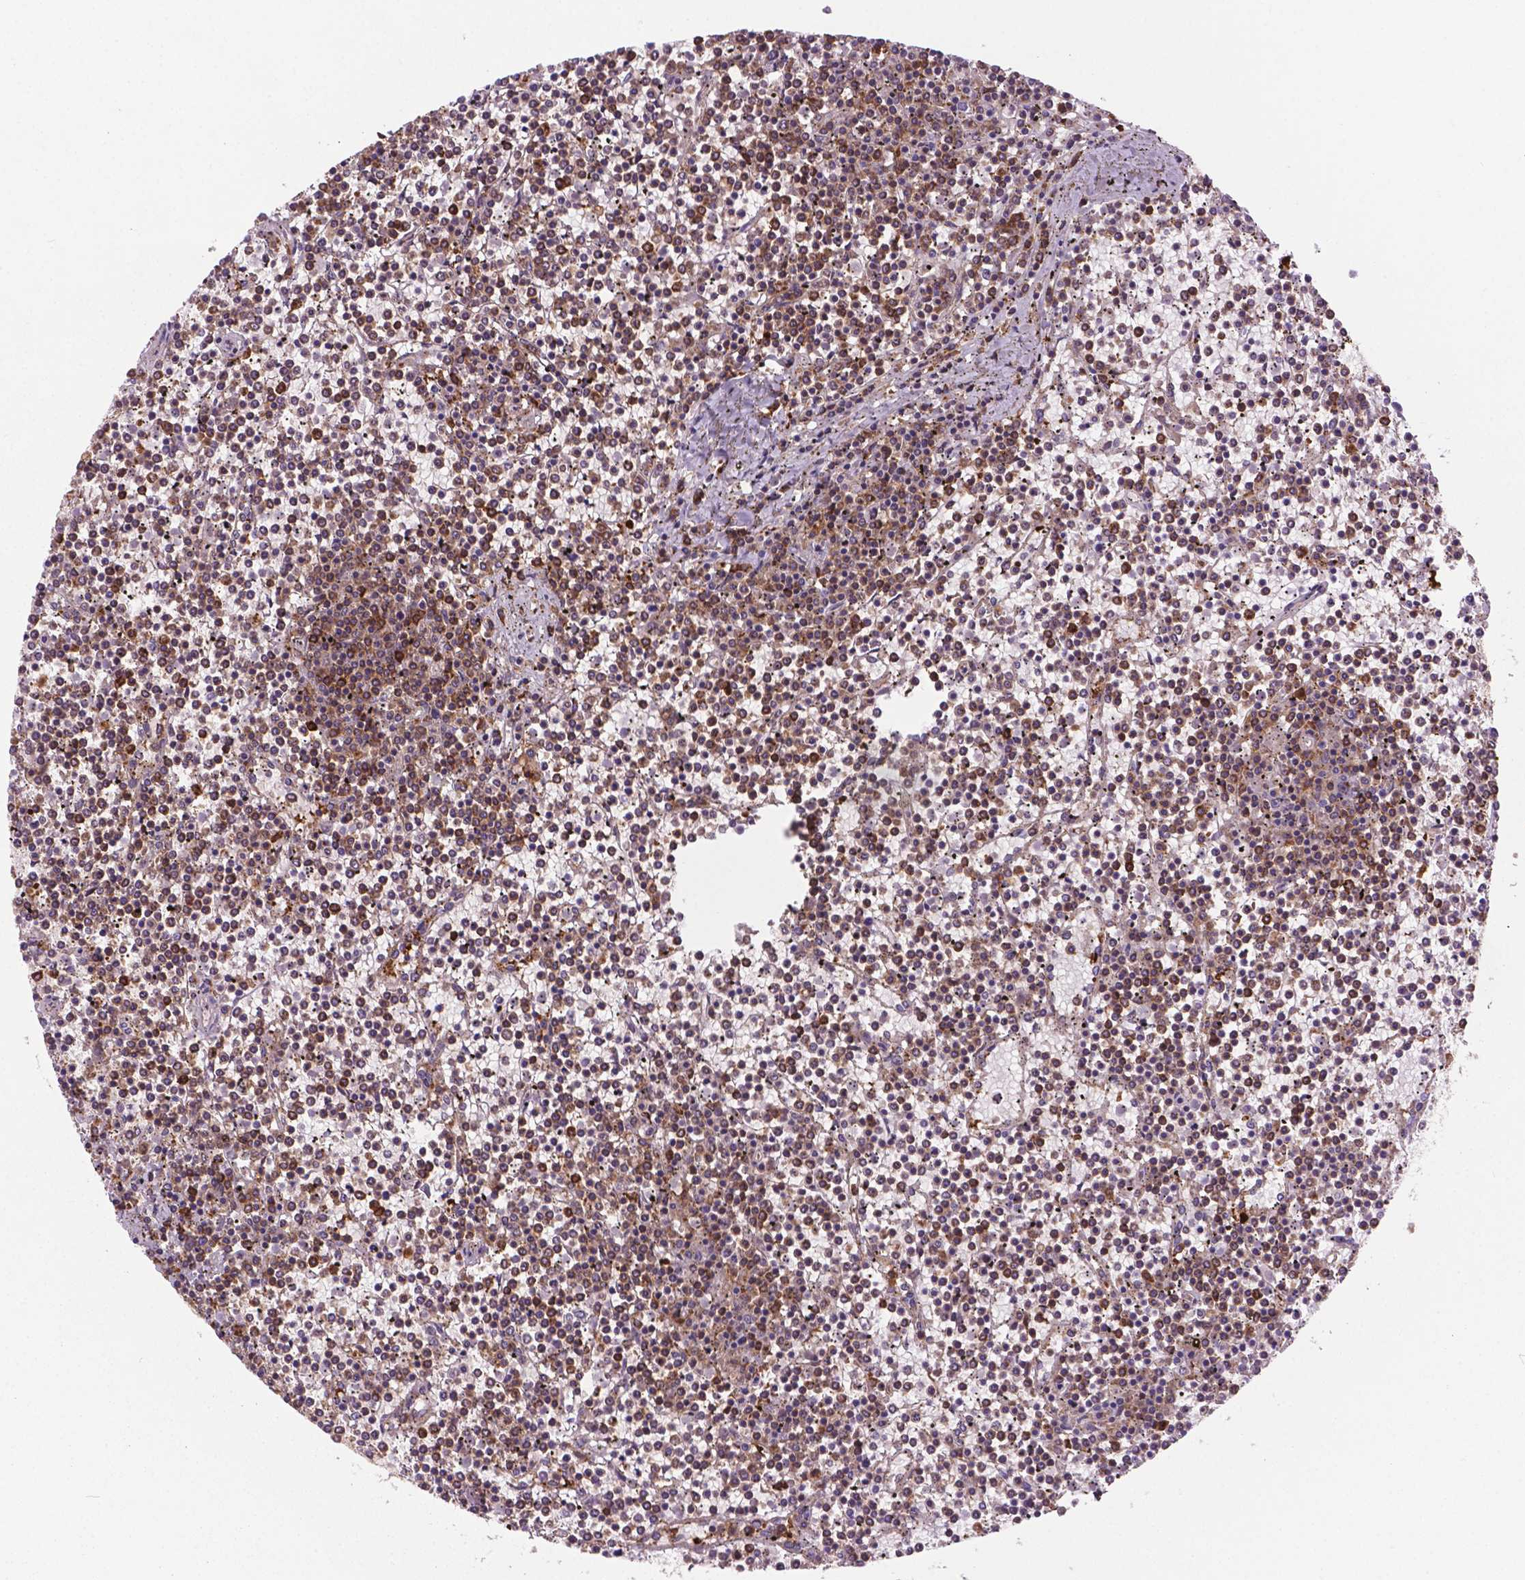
{"staining": {"intensity": "moderate", "quantity": "25%-75%", "location": "cytoplasmic/membranous,nuclear"}, "tissue": "lymphoma", "cell_type": "Tumor cells", "image_type": "cancer", "snomed": [{"axis": "morphology", "description": "Malignant lymphoma, non-Hodgkin's type, Low grade"}, {"axis": "topography", "description": "Spleen"}], "caption": "Low-grade malignant lymphoma, non-Hodgkin's type stained with DAB immunohistochemistry reveals medium levels of moderate cytoplasmic/membranous and nuclear expression in approximately 25%-75% of tumor cells. The staining is performed using DAB brown chromogen to label protein expression. The nuclei are counter-stained blue using hematoxylin.", "gene": "PLIN3", "patient": {"sex": "female", "age": 19}}